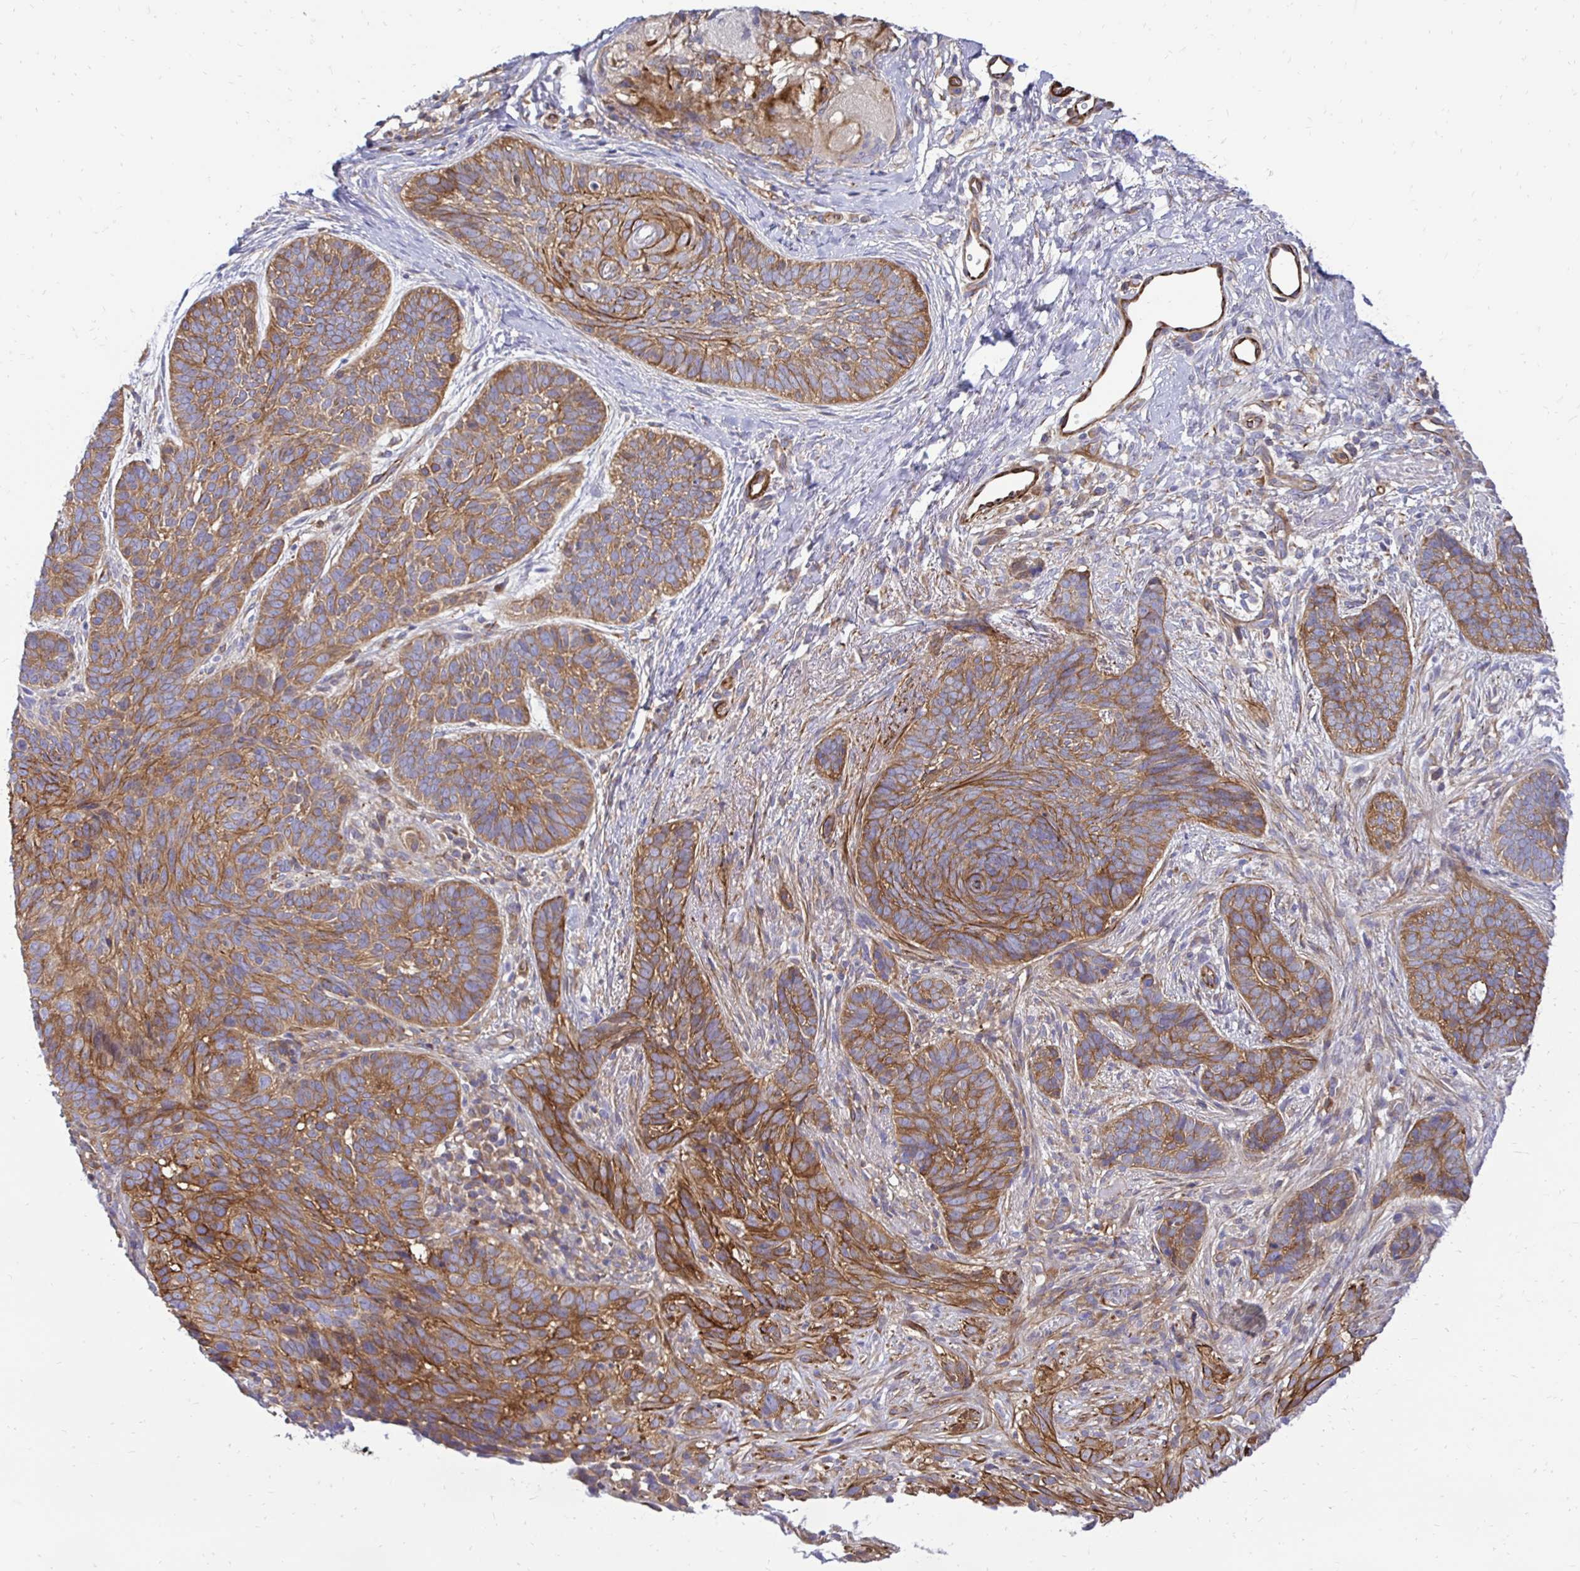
{"staining": {"intensity": "moderate", "quantity": ">75%", "location": "cytoplasmic/membranous"}, "tissue": "skin cancer", "cell_type": "Tumor cells", "image_type": "cancer", "snomed": [{"axis": "morphology", "description": "Basal cell carcinoma"}, {"axis": "topography", "description": "Skin"}], "caption": "Protein expression analysis of skin basal cell carcinoma shows moderate cytoplasmic/membranous positivity in approximately >75% of tumor cells.", "gene": "CTPS1", "patient": {"sex": "female", "age": 74}}